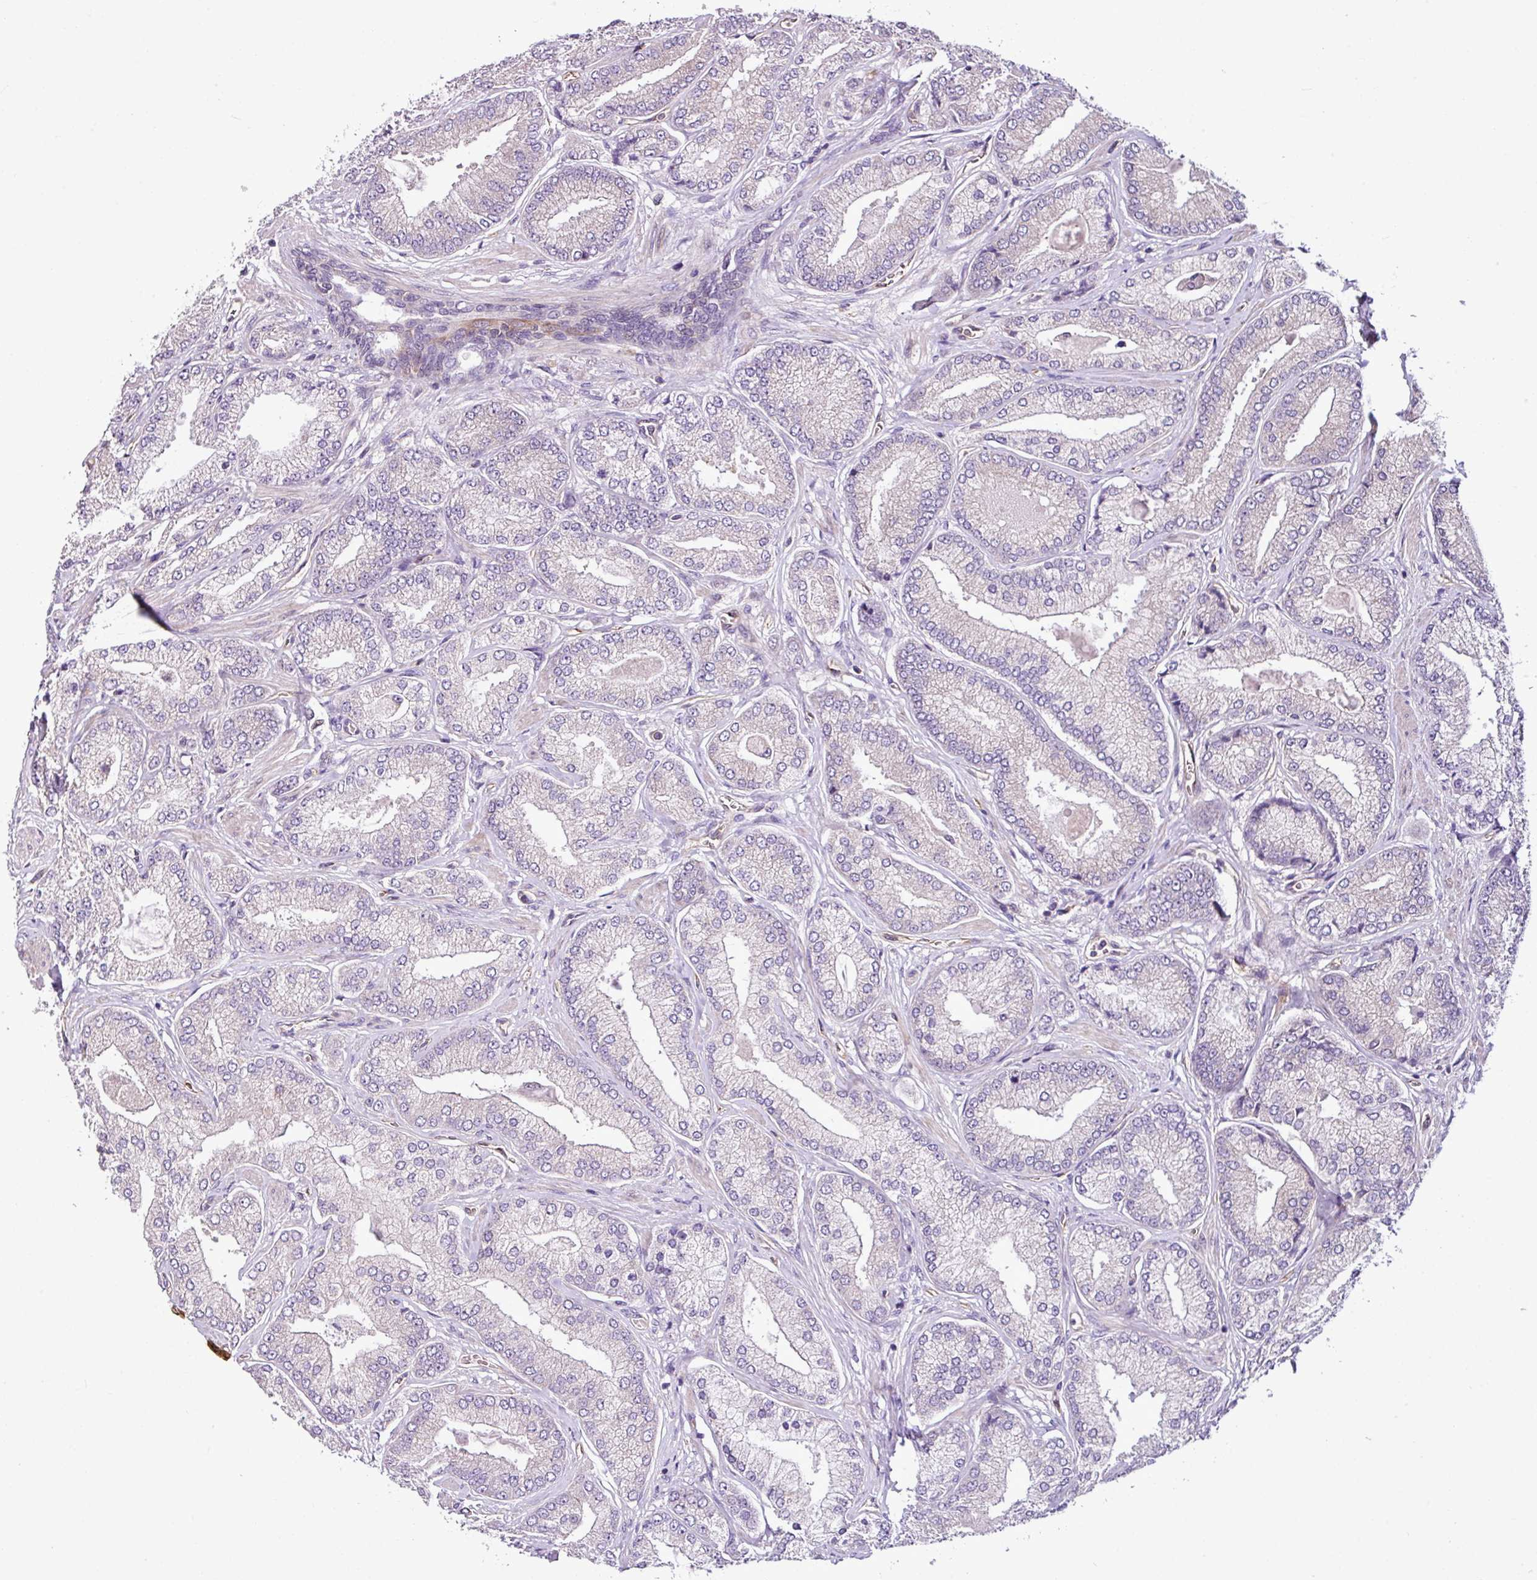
{"staining": {"intensity": "negative", "quantity": "none", "location": "none"}, "tissue": "prostate cancer", "cell_type": "Tumor cells", "image_type": "cancer", "snomed": [{"axis": "morphology", "description": "Adenocarcinoma, High grade"}, {"axis": "topography", "description": "Prostate"}], "caption": "Human high-grade adenocarcinoma (prostate) stained for a protein using IHC displays no positivity in tumor cells.", "gene": "ZNF106", "patient": {"sex": "male", "age": 68}}